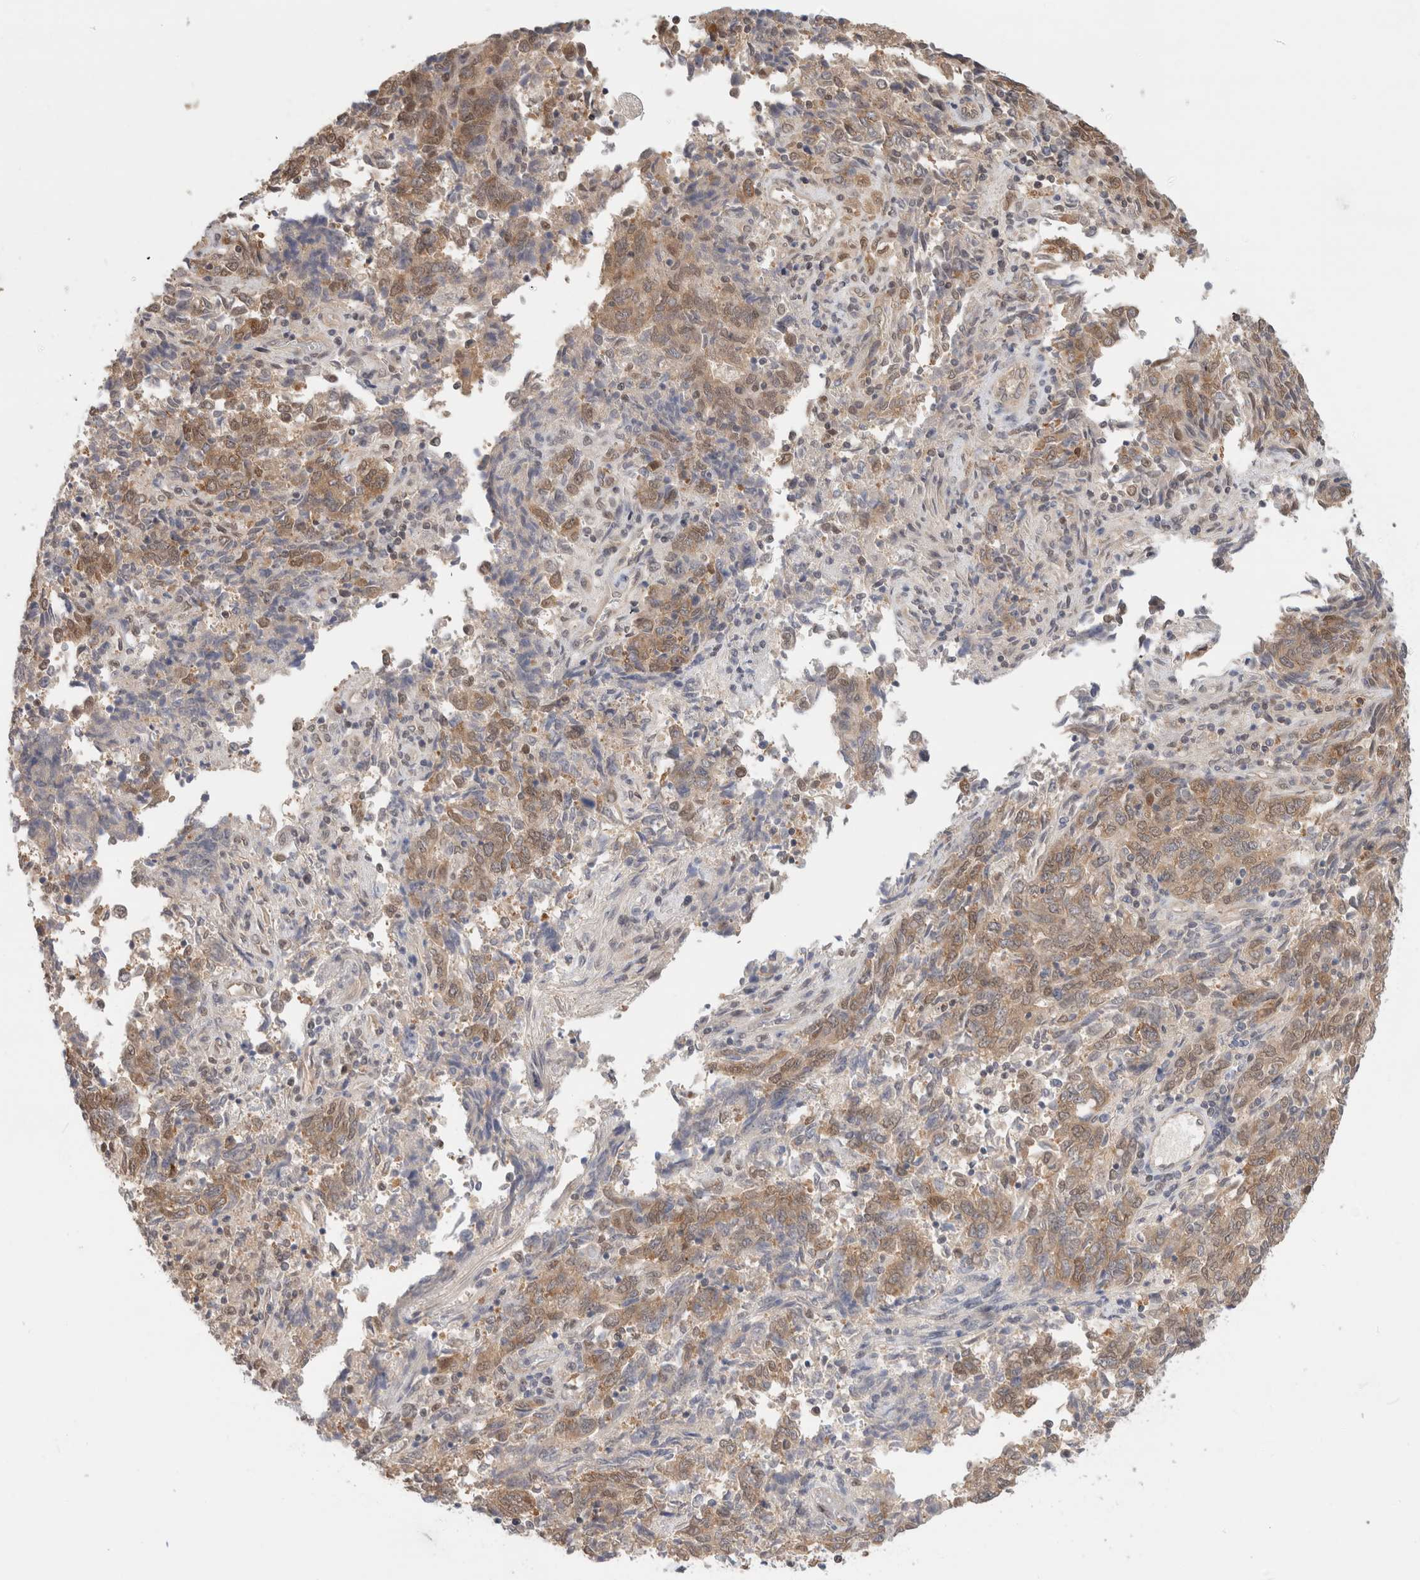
{"staining": {"intensity": "moderate", "quantity": ">75%", "location": "cytoplasmic/membranous"}, "tissue": "endometrial cancer", "cell_type": "Tumor cells", "image_type": "cancer", "snomed": [{"axis": "morphology", "description": "Adenocarcinoma, NOS"}, {"axis": "topography", "description": "Endometrium"}], "caption": "A medium amount of moderate cytoplasmic/membranous positivity is appreciated in about >75% of tumor cells in endometrial cancer tissue.", "gene": "C17orf97", "patient": {"sex": "female", "age": 80}}